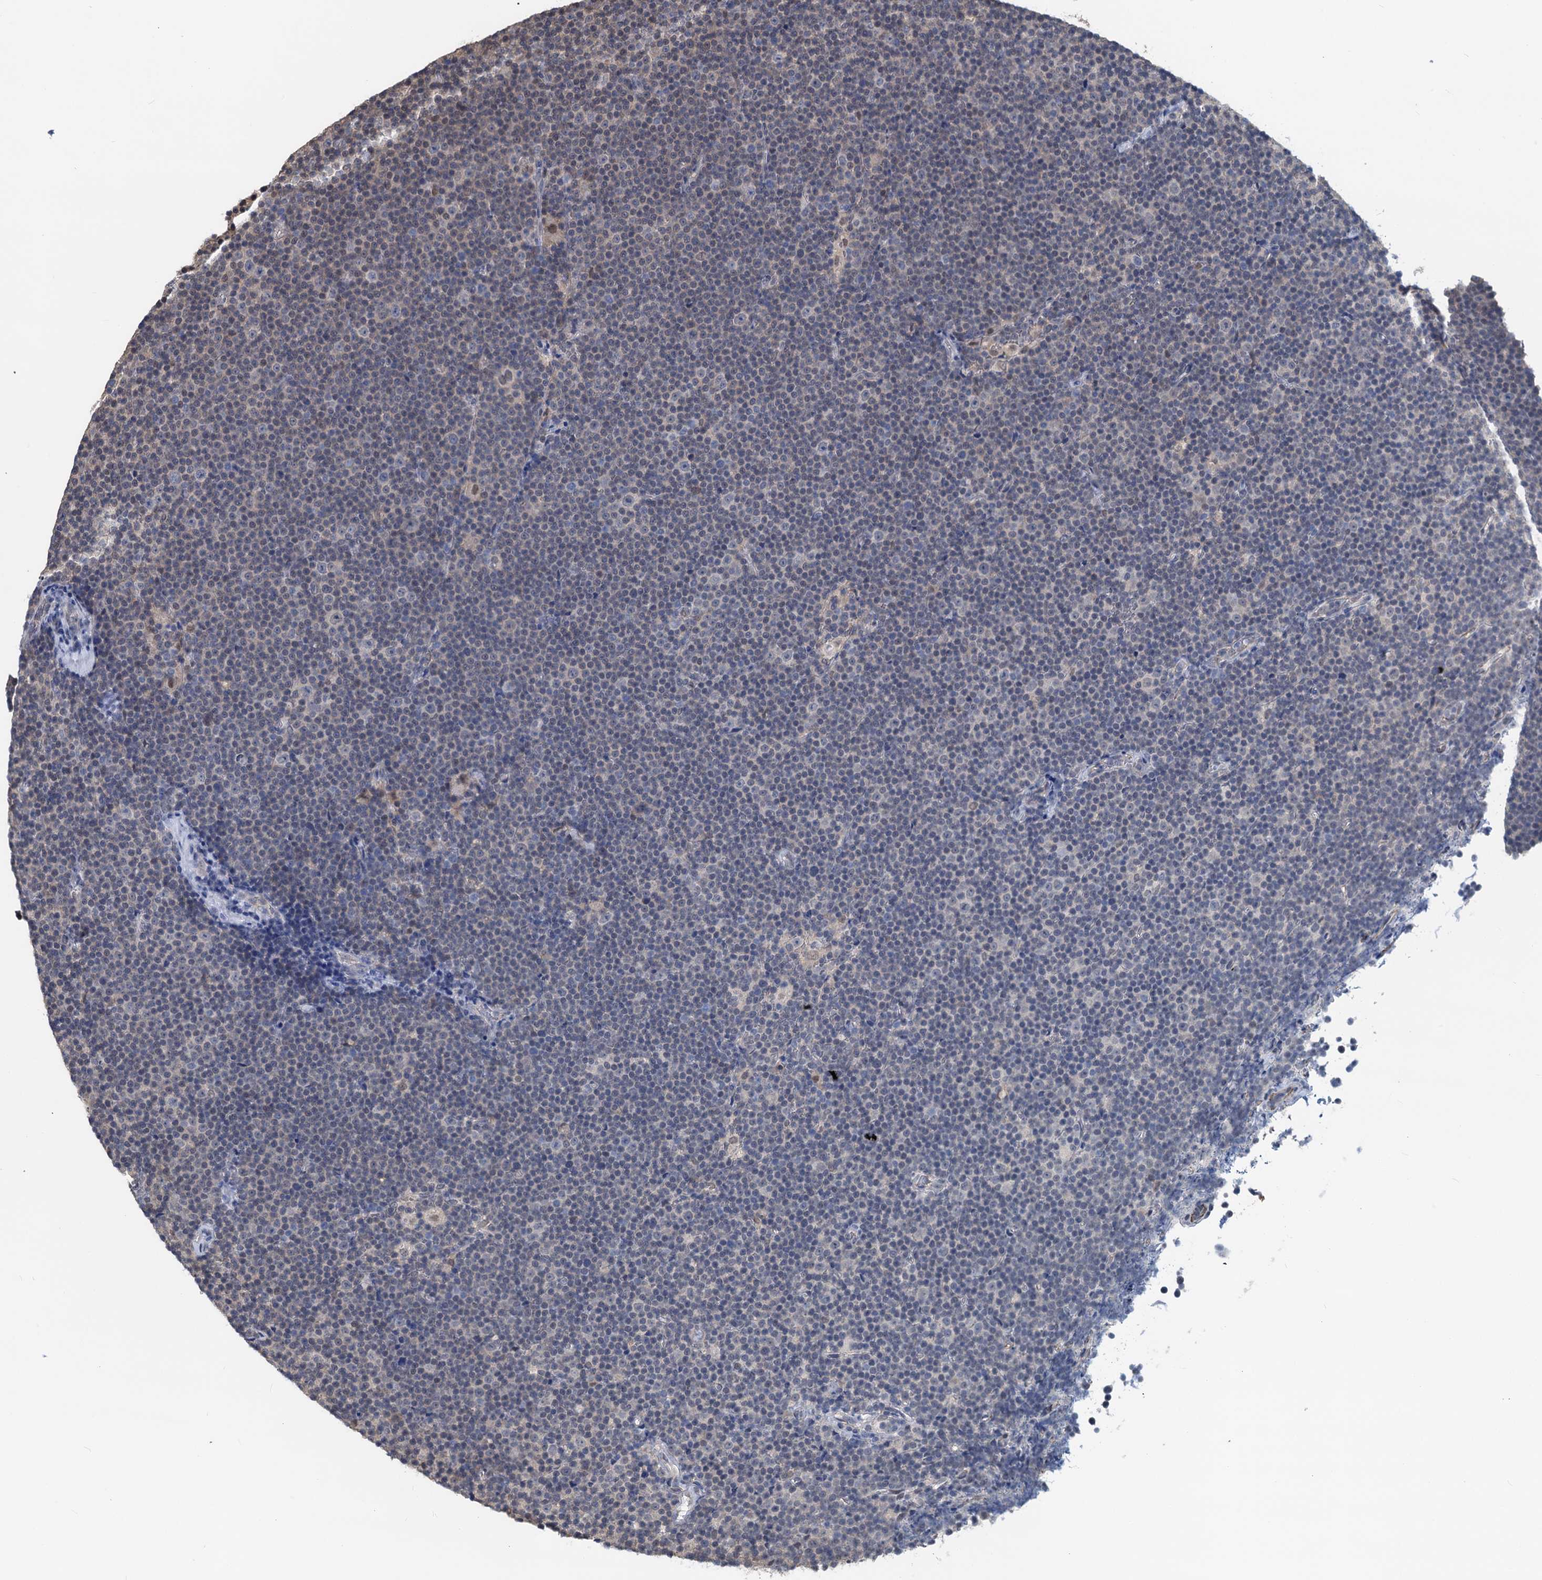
{"staining": {"intensity": "negative", "quantity": "none", "location": "none"}, "tissue": "lymphoma", "cell_type": "Tumor cells", "image_type": "cancer", "snomed": [{"axis": "morphology", "description": "Malignant lymphoma, non-Hodgkin's type, Low grade"}, {"axis": "topography", "description": "Lymph node"}], "caption": "Tumor cells are negative for brown protein staining in low-grade malignant lymphoma, non-Hodgkin's type. Nuclei are stained in blue.", "gene": "RTKN2", "patient": {"sex": "female", "age": 67}}